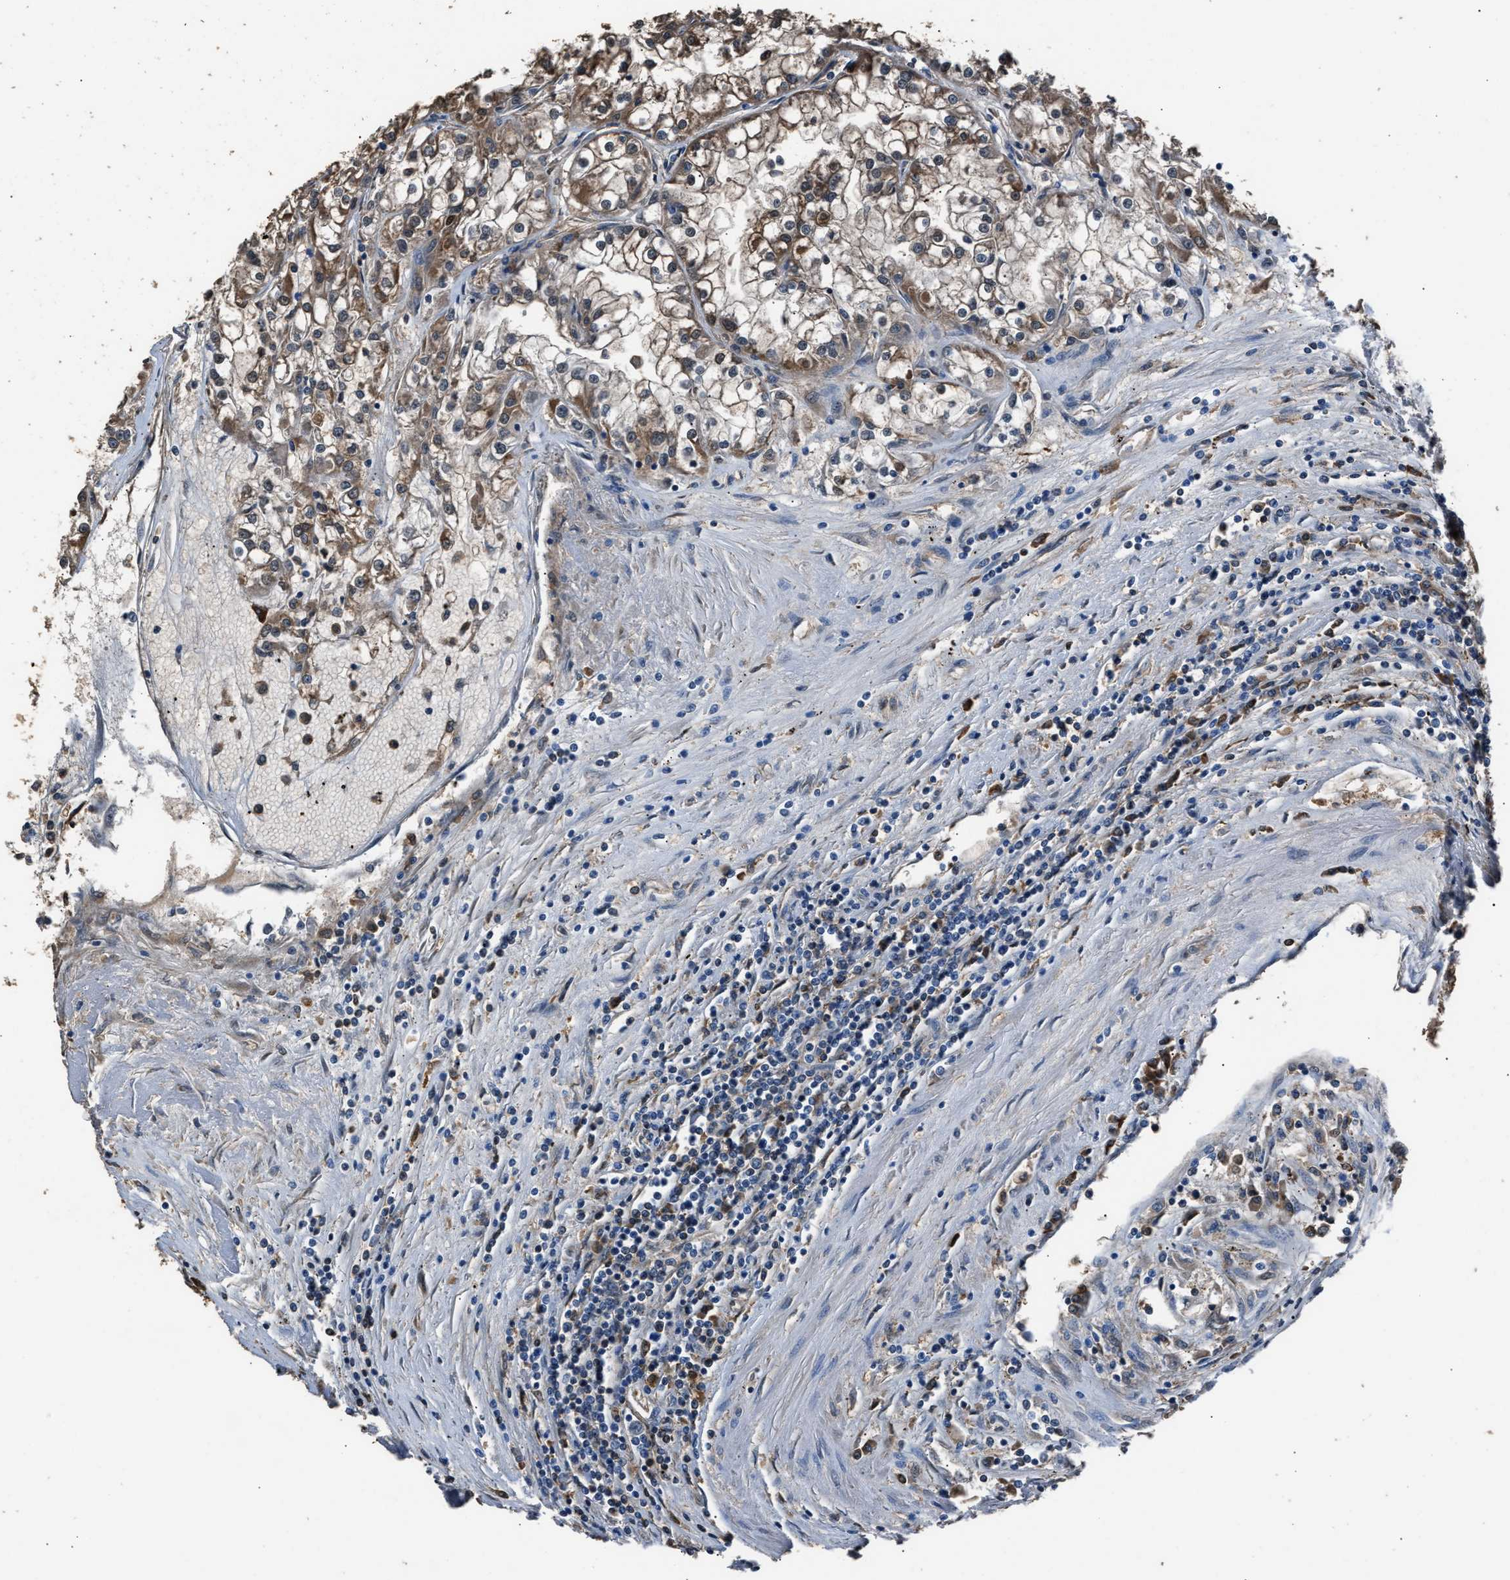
{"staining": {"intensity": "moderate", "quantity": "25%-75%", "location": "cytoplasmic/membranous"}, "tissue": "renal cancer", "cell_type": "Tumor cells", "image_type": "cancer", "snomed": [{"axis": "morphology", "description": "Adenocarcinoma, NOS"}, {"axis": "topography", "description": "Kidney"}], "caption": "Adenocarcinoma (renal) stained with a protein marker demonstrates moderate staining in tumor cells.", "gene": "GSTP1", "patient": {"sex": "female", "age": 52}}